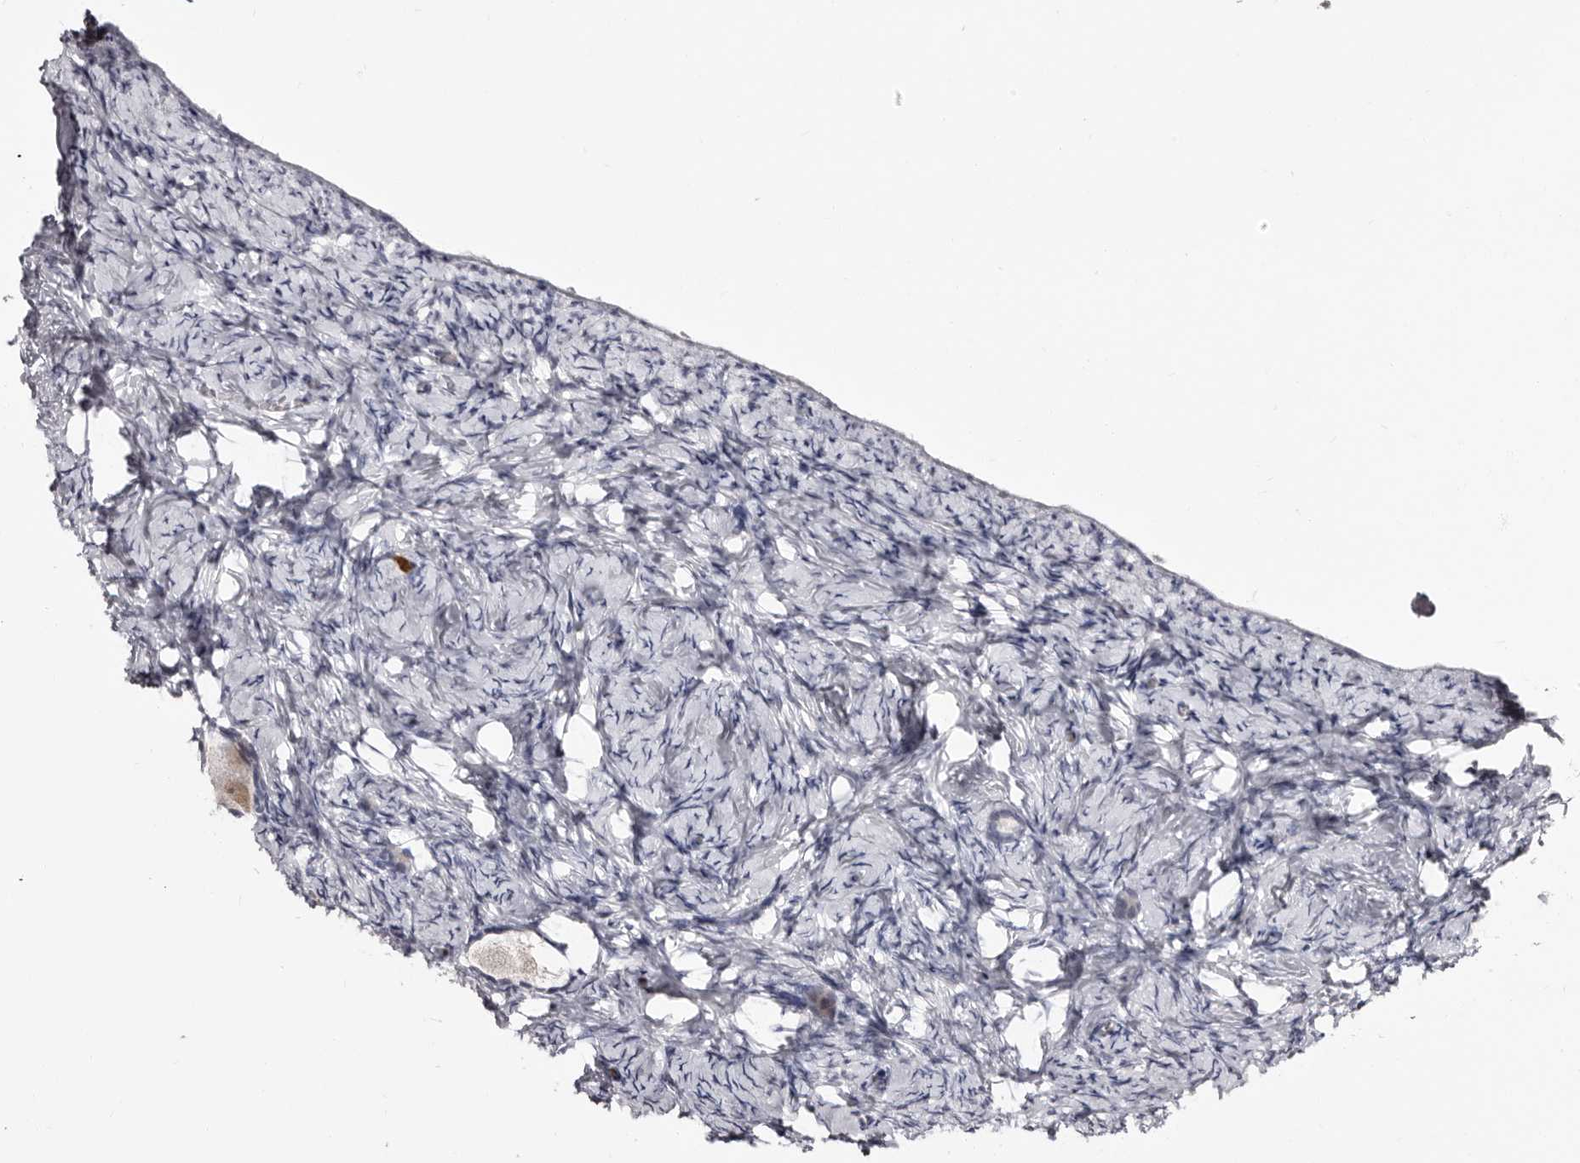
{"staining": {"intensity": "negative", "quantity": "none", "location": "none"}, "tissue": "ovary", "cell_type": "Follicle cells", "image_type": "normal", "snomed": [{"axis": "morphology", "description": "Normal tissue, NOS"}, {"axis": "topography", "description": "Ovary"}], "caption": "This is an IHC histopathology image of benign ovary. There is no expression in follicle cells.", "gene": "TBC1D22B", "patient": {"sex": "female", "age": 27}}